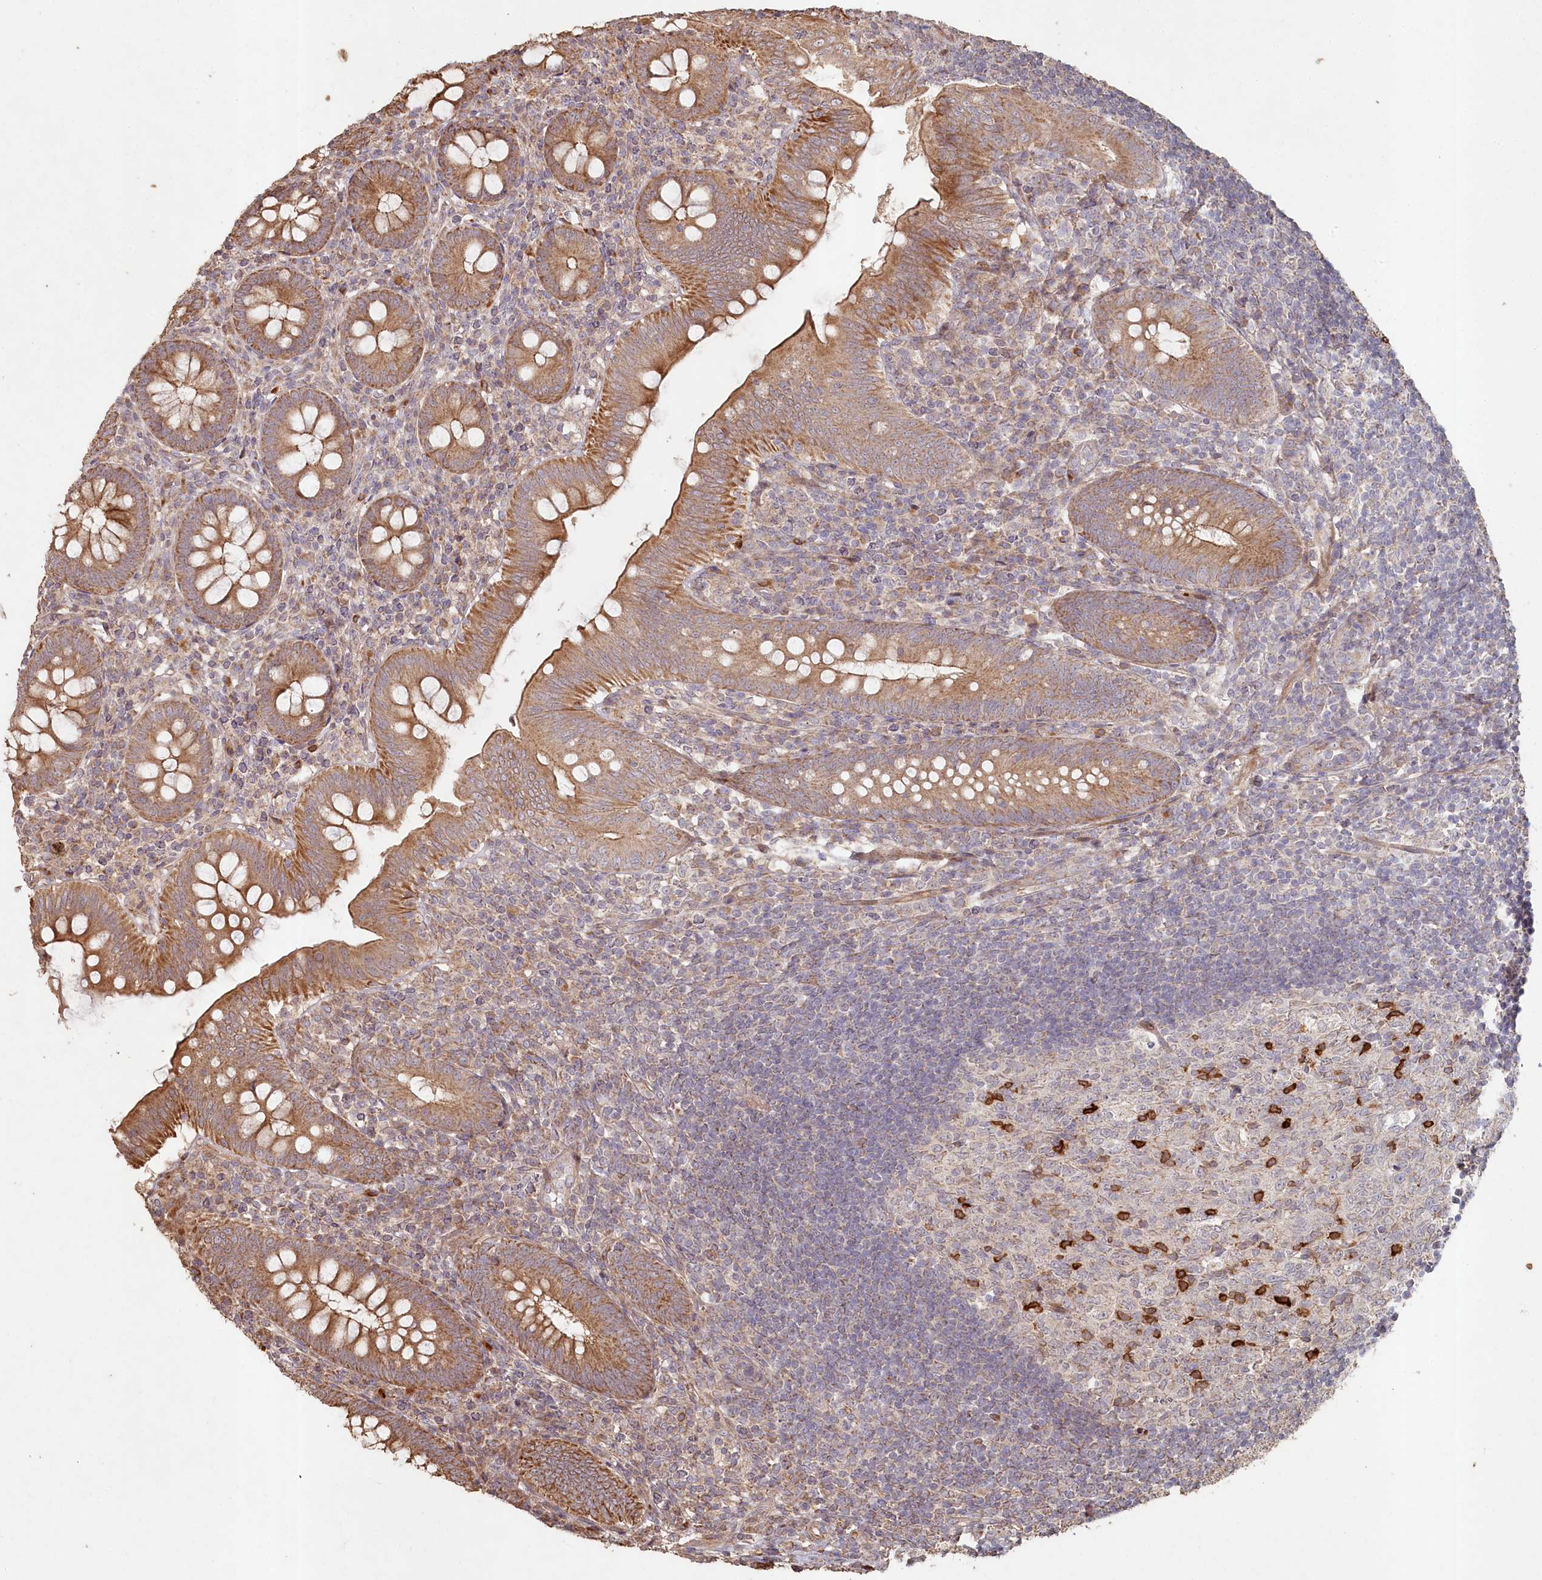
{"staining": {"intensity": "moderate", "quantity": ">75%", "location": "cytoplasmic/membranous"}, "tissue": "appendix", "cell_type": "Glandular cells", "image_type": "normal", "snomed": [{"axis": "morphology", "description": "Normal tissue, NOS"}, {"axis": "topography", "description": "Appendix"}], "caption": "An image showing moderate cytoplasmic/membranous positivity in approximately >75% of glandular cells in benign appendix, as visualized by brown immunohistochemical staining.", "gene": "HAL", "patient": {"sex": "male", "age": 14}}